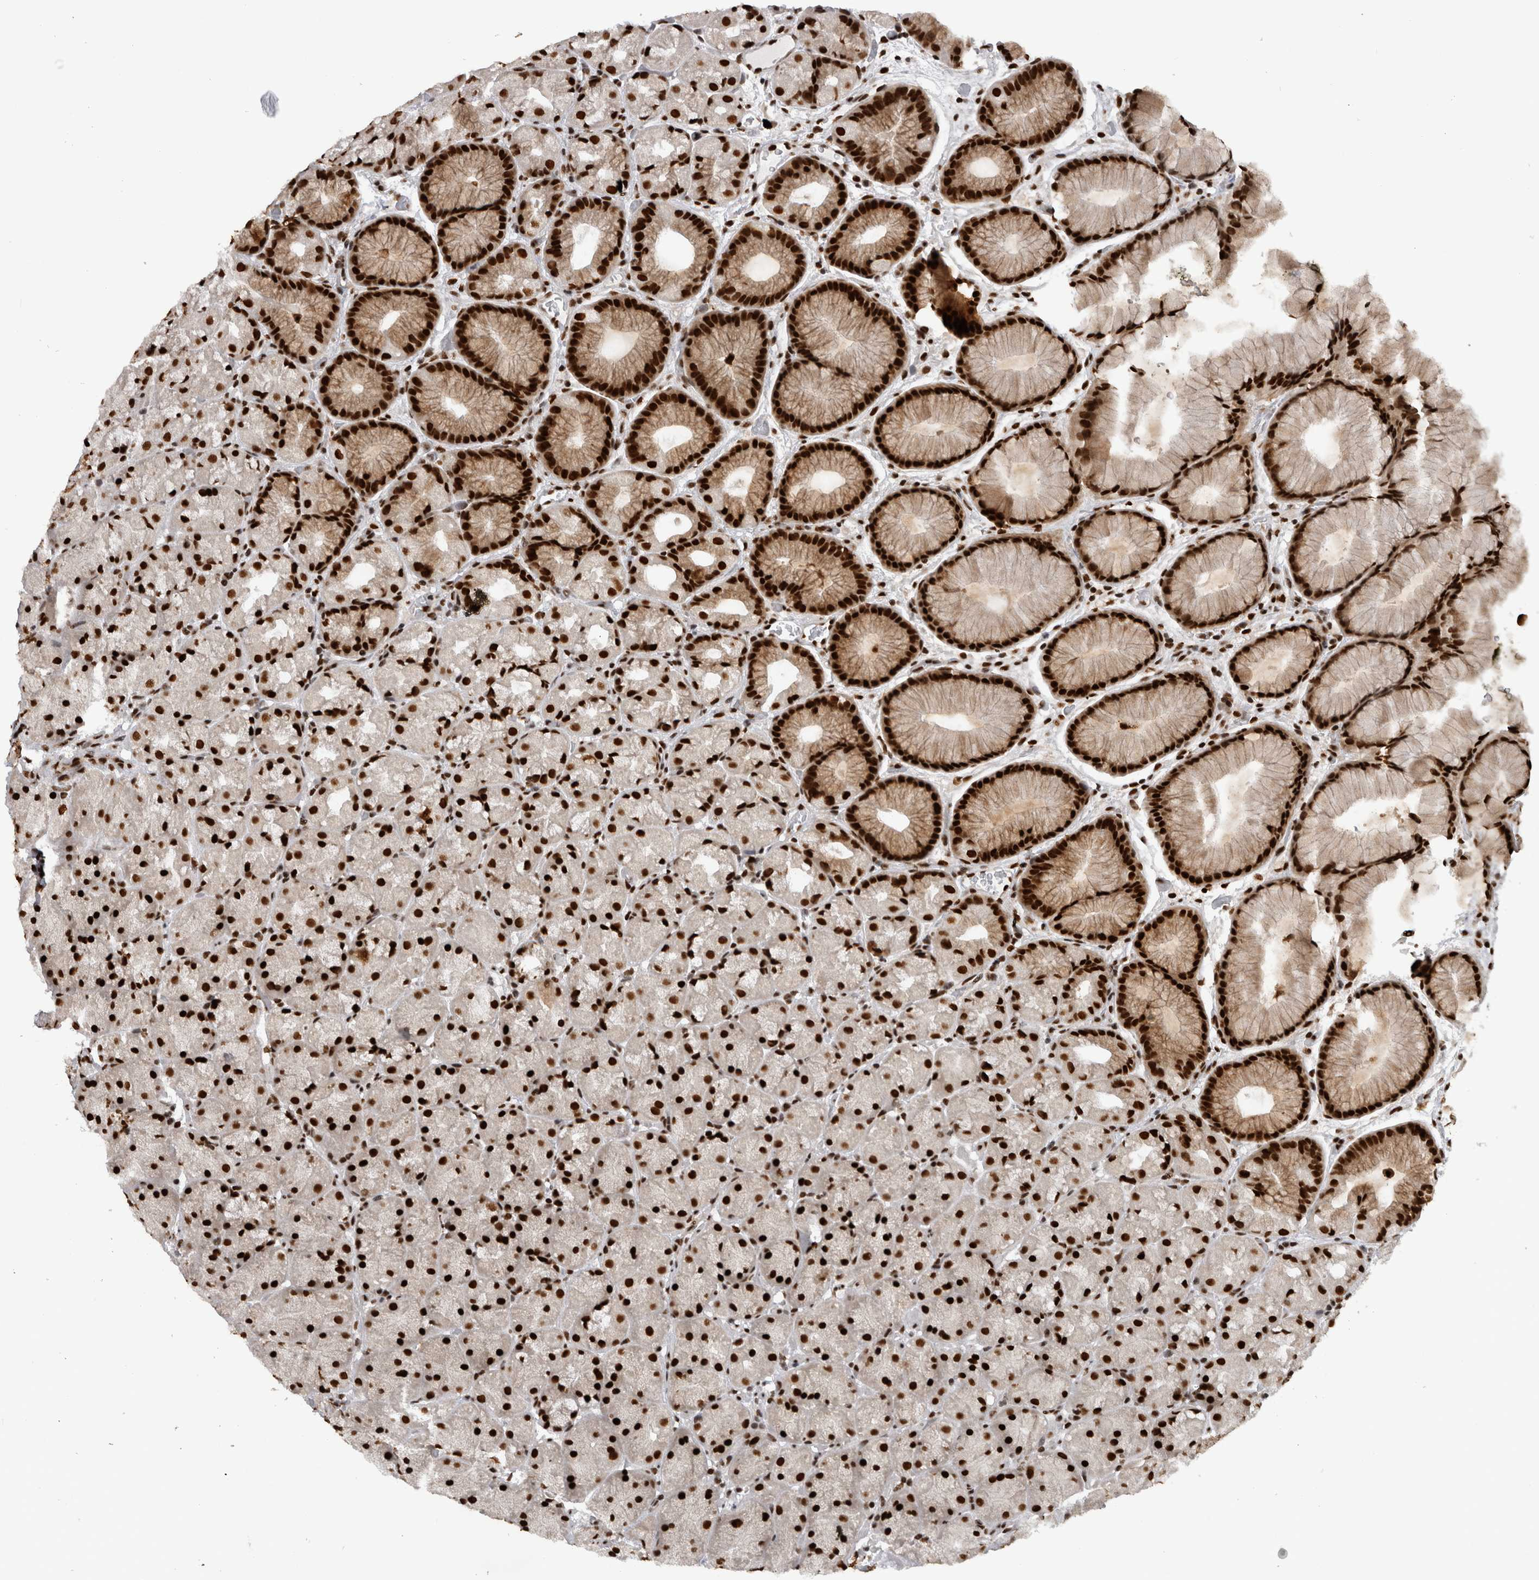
{"staining": {"intensity": "strong", "quantity": ">75%", "location": "nuclear"}, "tissue": "stomach", "cell_type": "Glandular cells", "image_type": "normal", "snomed": [{"axis": "morphology", "description": "Normal tissue, NOS"}, {"axis": "topography", "description": "Stomach, upper"}, {"axis": "topography", "description": "Stomach"}], "caption": "Immunohistochemical staining of benign stomach demonstrates high levels of strong nuclear positivity in approximately >75% of glandular cells. (DAB (3,3'-diaminobenzidine) IHC, brown staining for protein, blue staining for nuclei).", "gene": "ZSCAN2", "patient": {"sex": "male", "age": 48}}